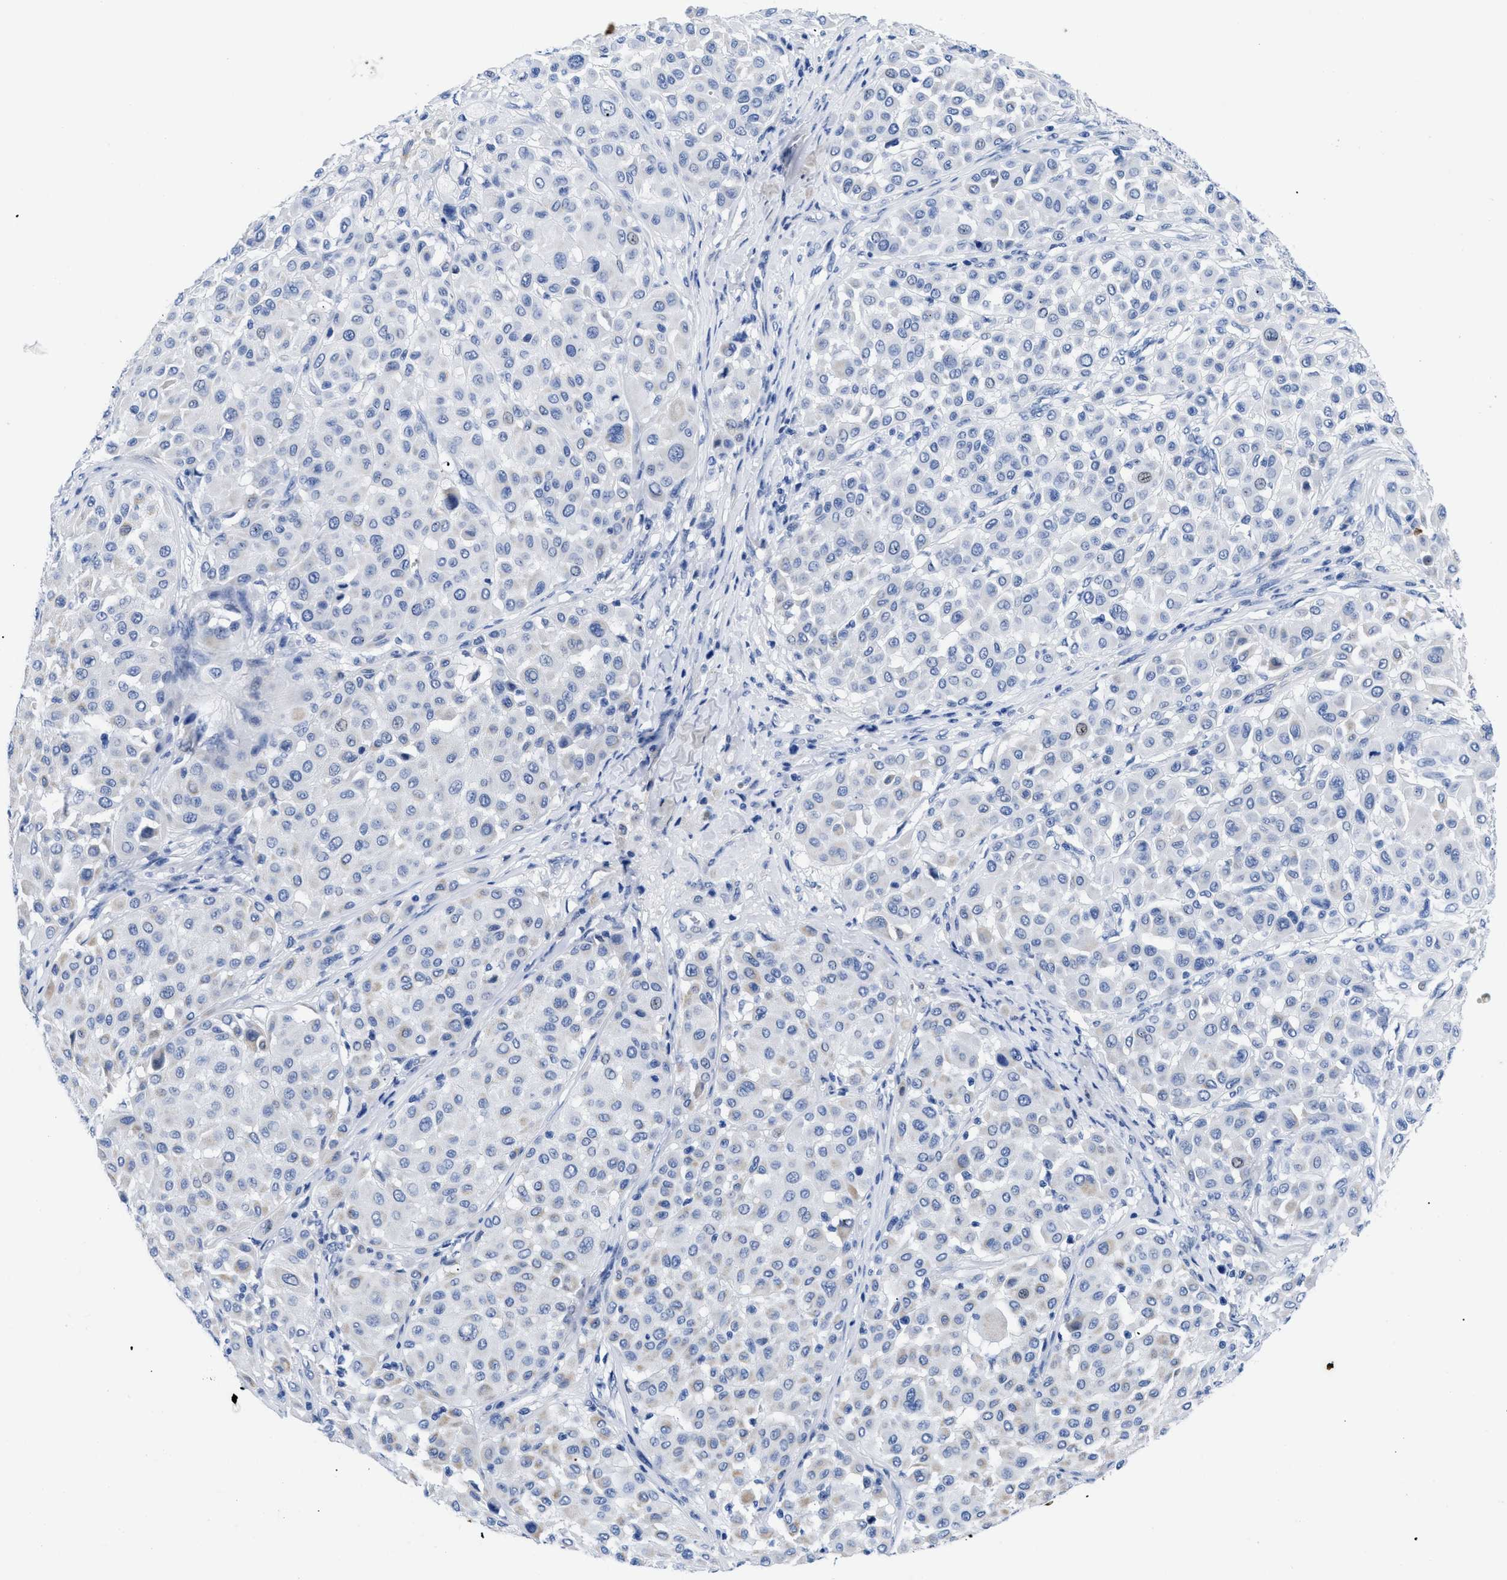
{"staining": {"intensity": "negative", "quantity": "none", "location": "none"}, "tissue": "melanoma", "cell_type": "Tumor cells", "image_type": "cancer", "snomed": [{"axis": "morphology", "description": "Malignant melanoma, Metastatic site"}, {"axis": "topography", "description": "Soft tissue"}], "caption": "A histopathology image of melanoma stained for a protein demonstrates no brown staining in tumor cells. (DAB immunohistochemistry with hematoxylin counter stain).", "gene": "TMEM68", "patient": {"sex": "male", "age": 41}}